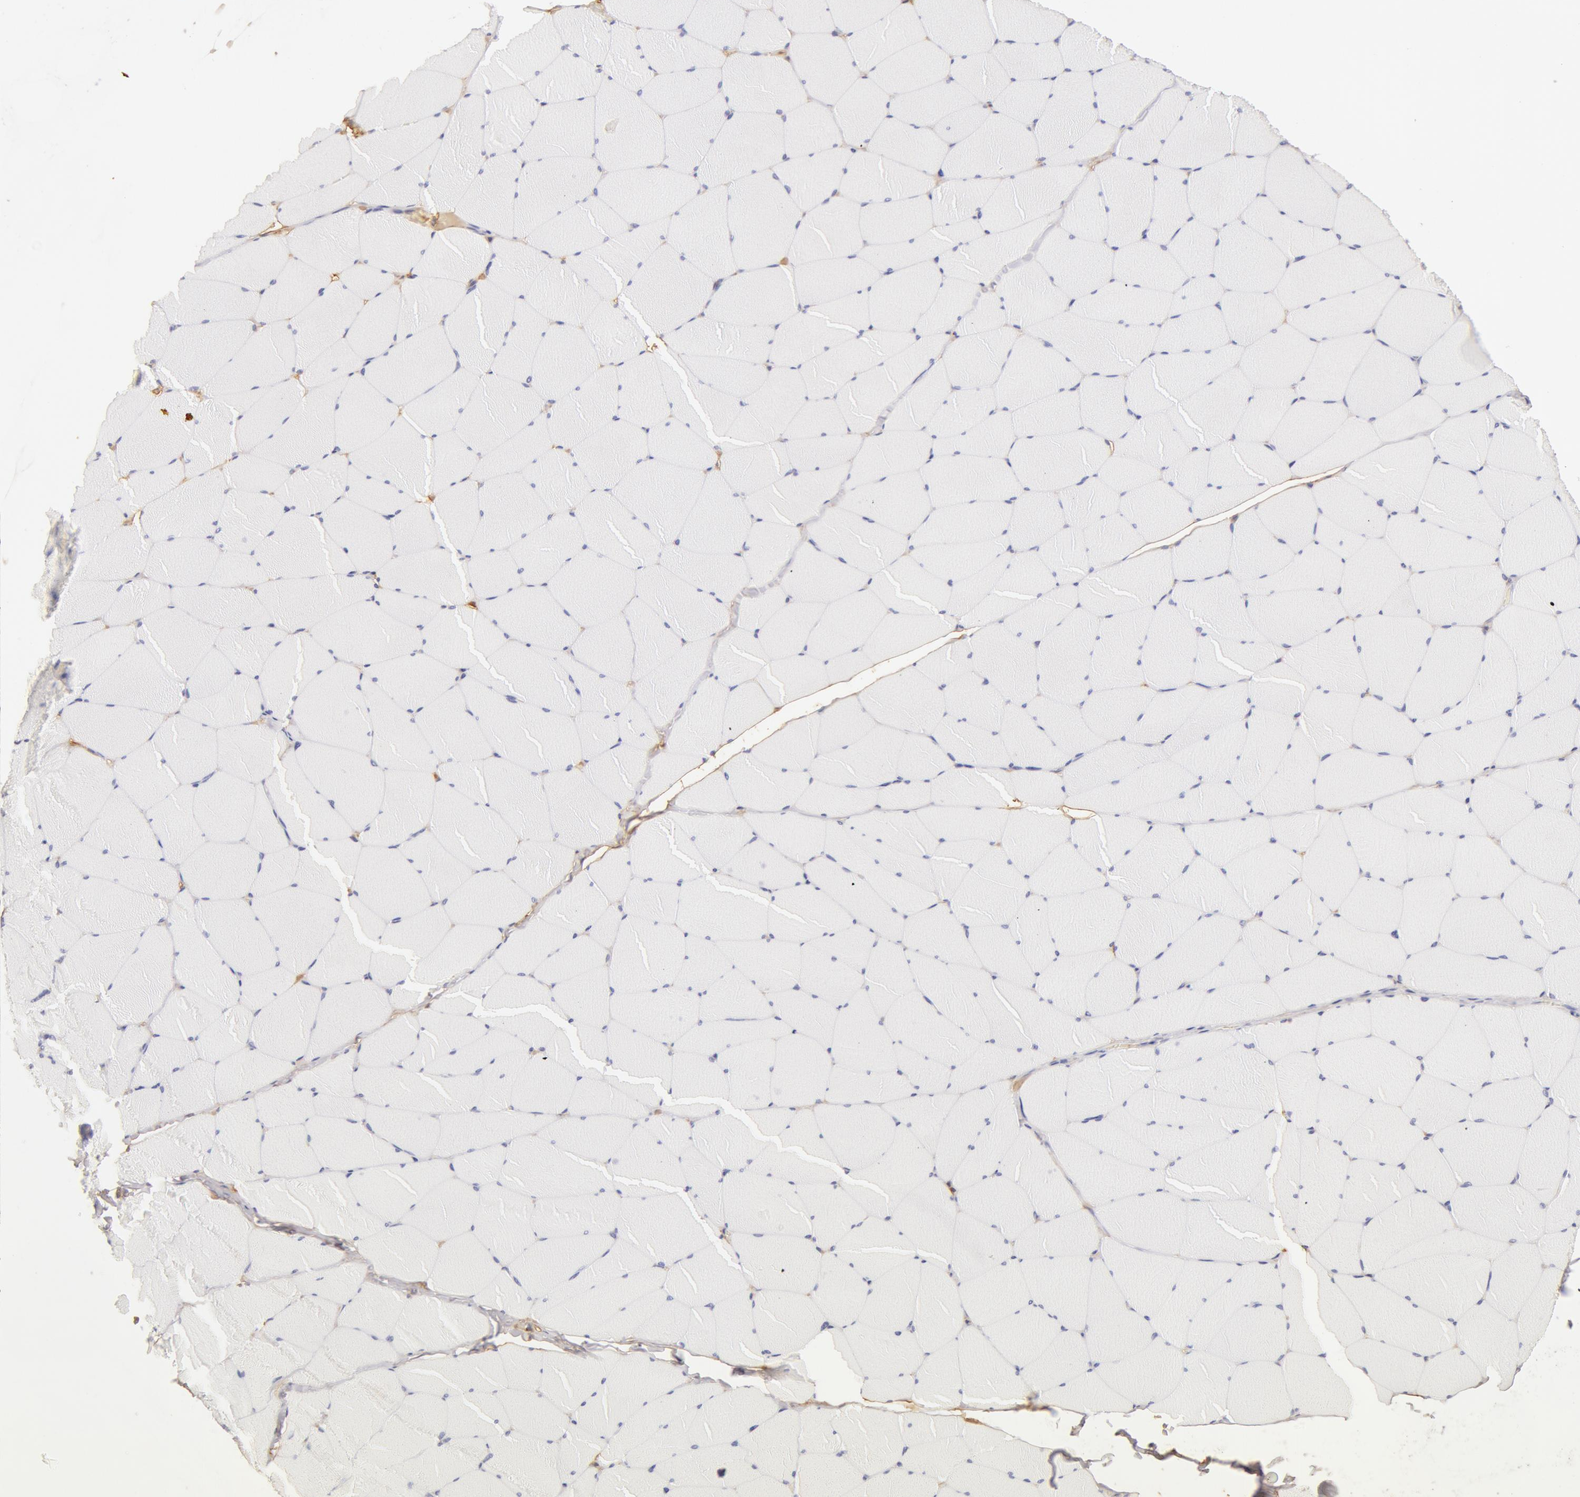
{"staining": {"intensity": "negative", "quantity": "none", "location": "none"}, "tissue": "skeletal muscle", "cell_type": "Myocytes", "image_type": "normal", "snomed": [{"axis": "morphology", "description": "Normal tissue, NOS"}, {"axis": "topography", "description": "Skeletal muscle"}, {"axis": "topography", "description": "Salivary gland"}], "caption": "Skeletal muscle stained for a protein using immunohistochemistry (IHC) shows no positivity myocytes.", "gene": "AHSG", "patient": {"sex": "male", "age": 62}}